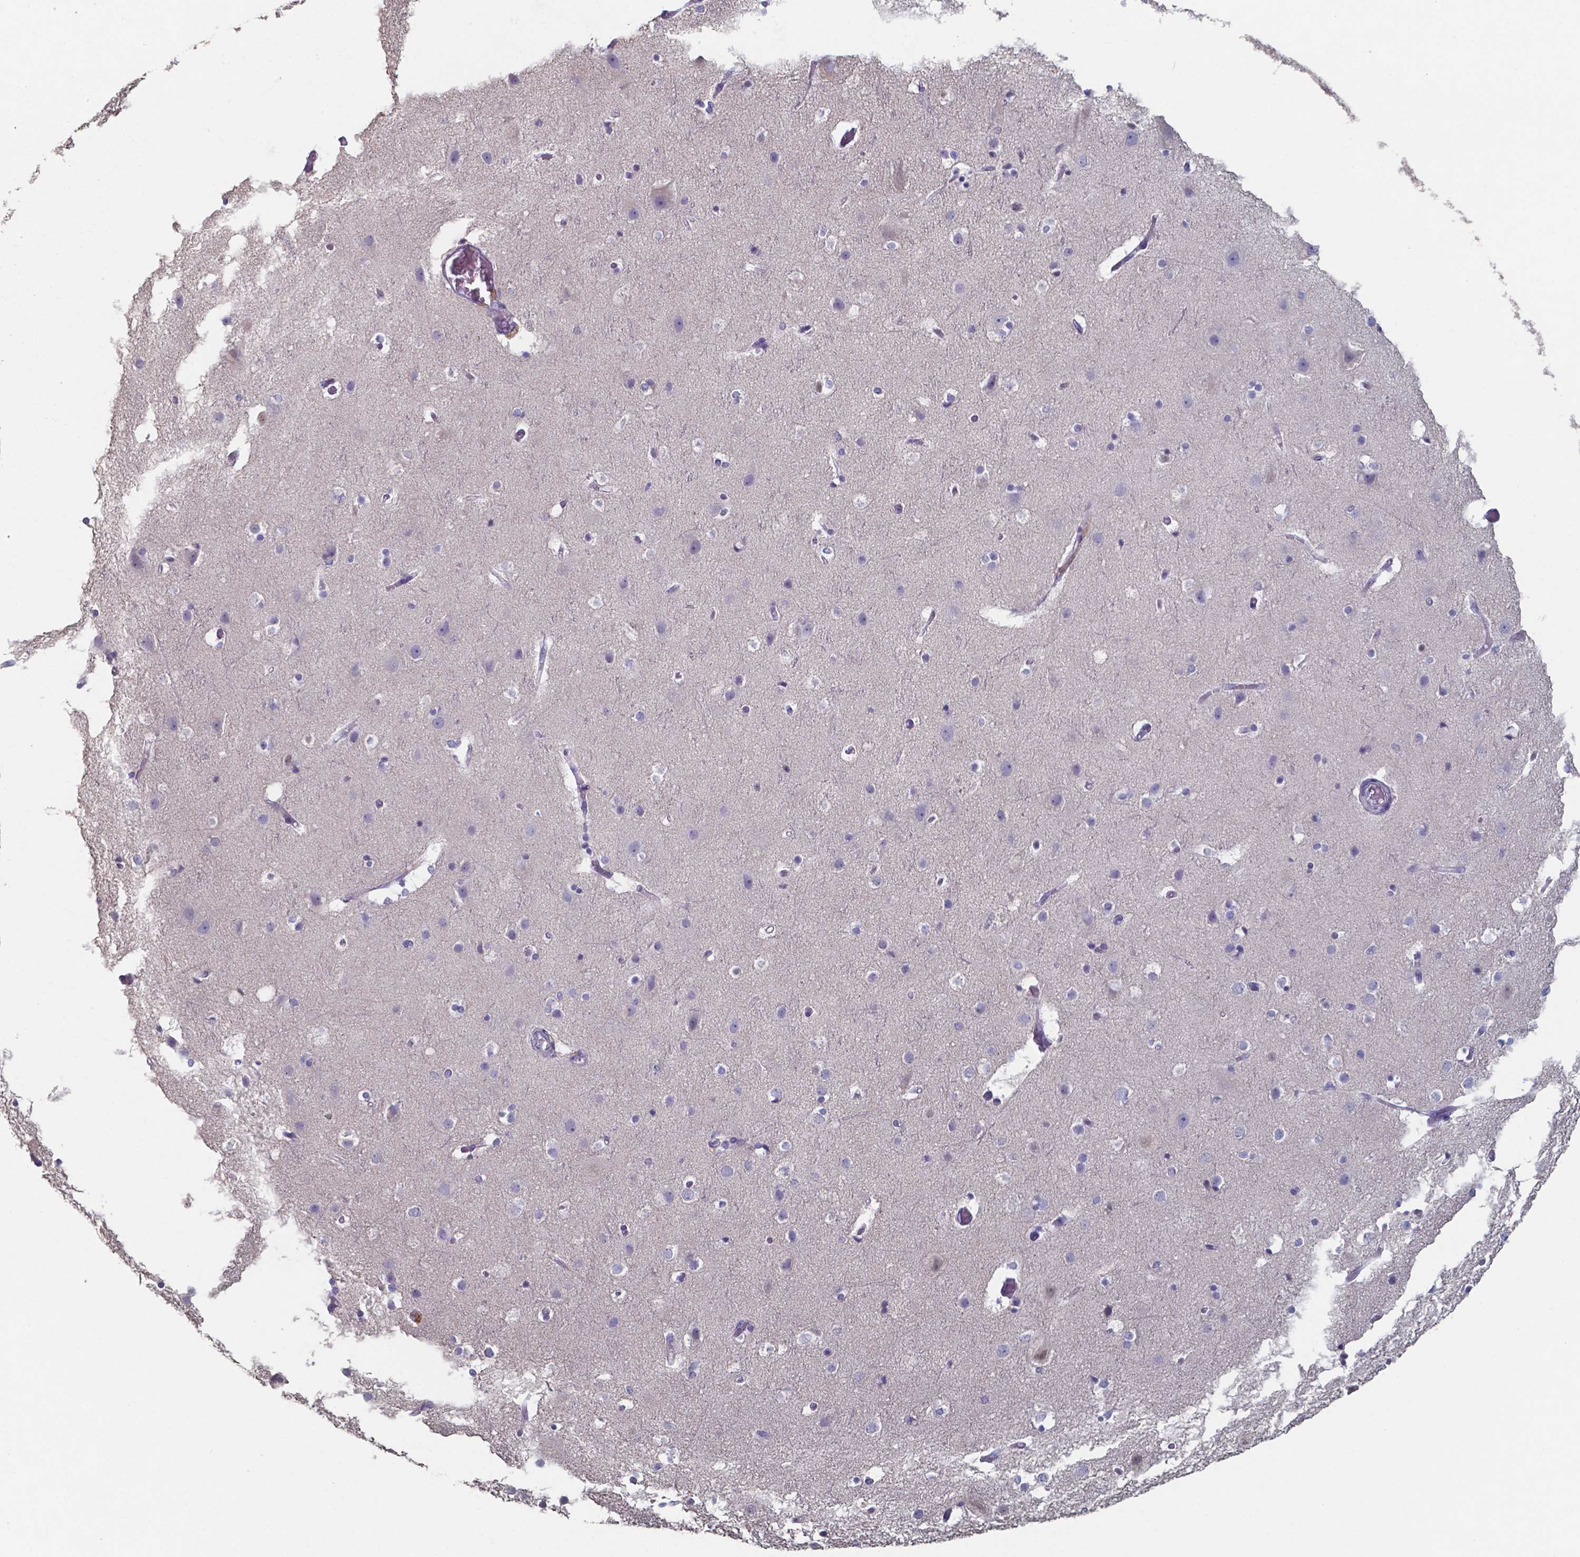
{"staining": {"intensity": "negative", "quantity": "none", "location": "none"}, "tissue": "cerebral cortex", "cell_type": "Endothelial cells", "image_type": "normal", "snomed": [{"axis": "morphology", "description": "Normal tissue, NOS"}, {"axis": "topography", "description": "Cerebral cortex"}], "caption": "A histopathology image of human cerebral cortex is negative for staining in endothelial cells. (Brightfield microscopy of DAB (3,3'-diaminobenzidine) immunohistochemistry (IHC) at high magnification).", "gene": "FOXJ1", "patient": {"sex": "female", "age": 52}}